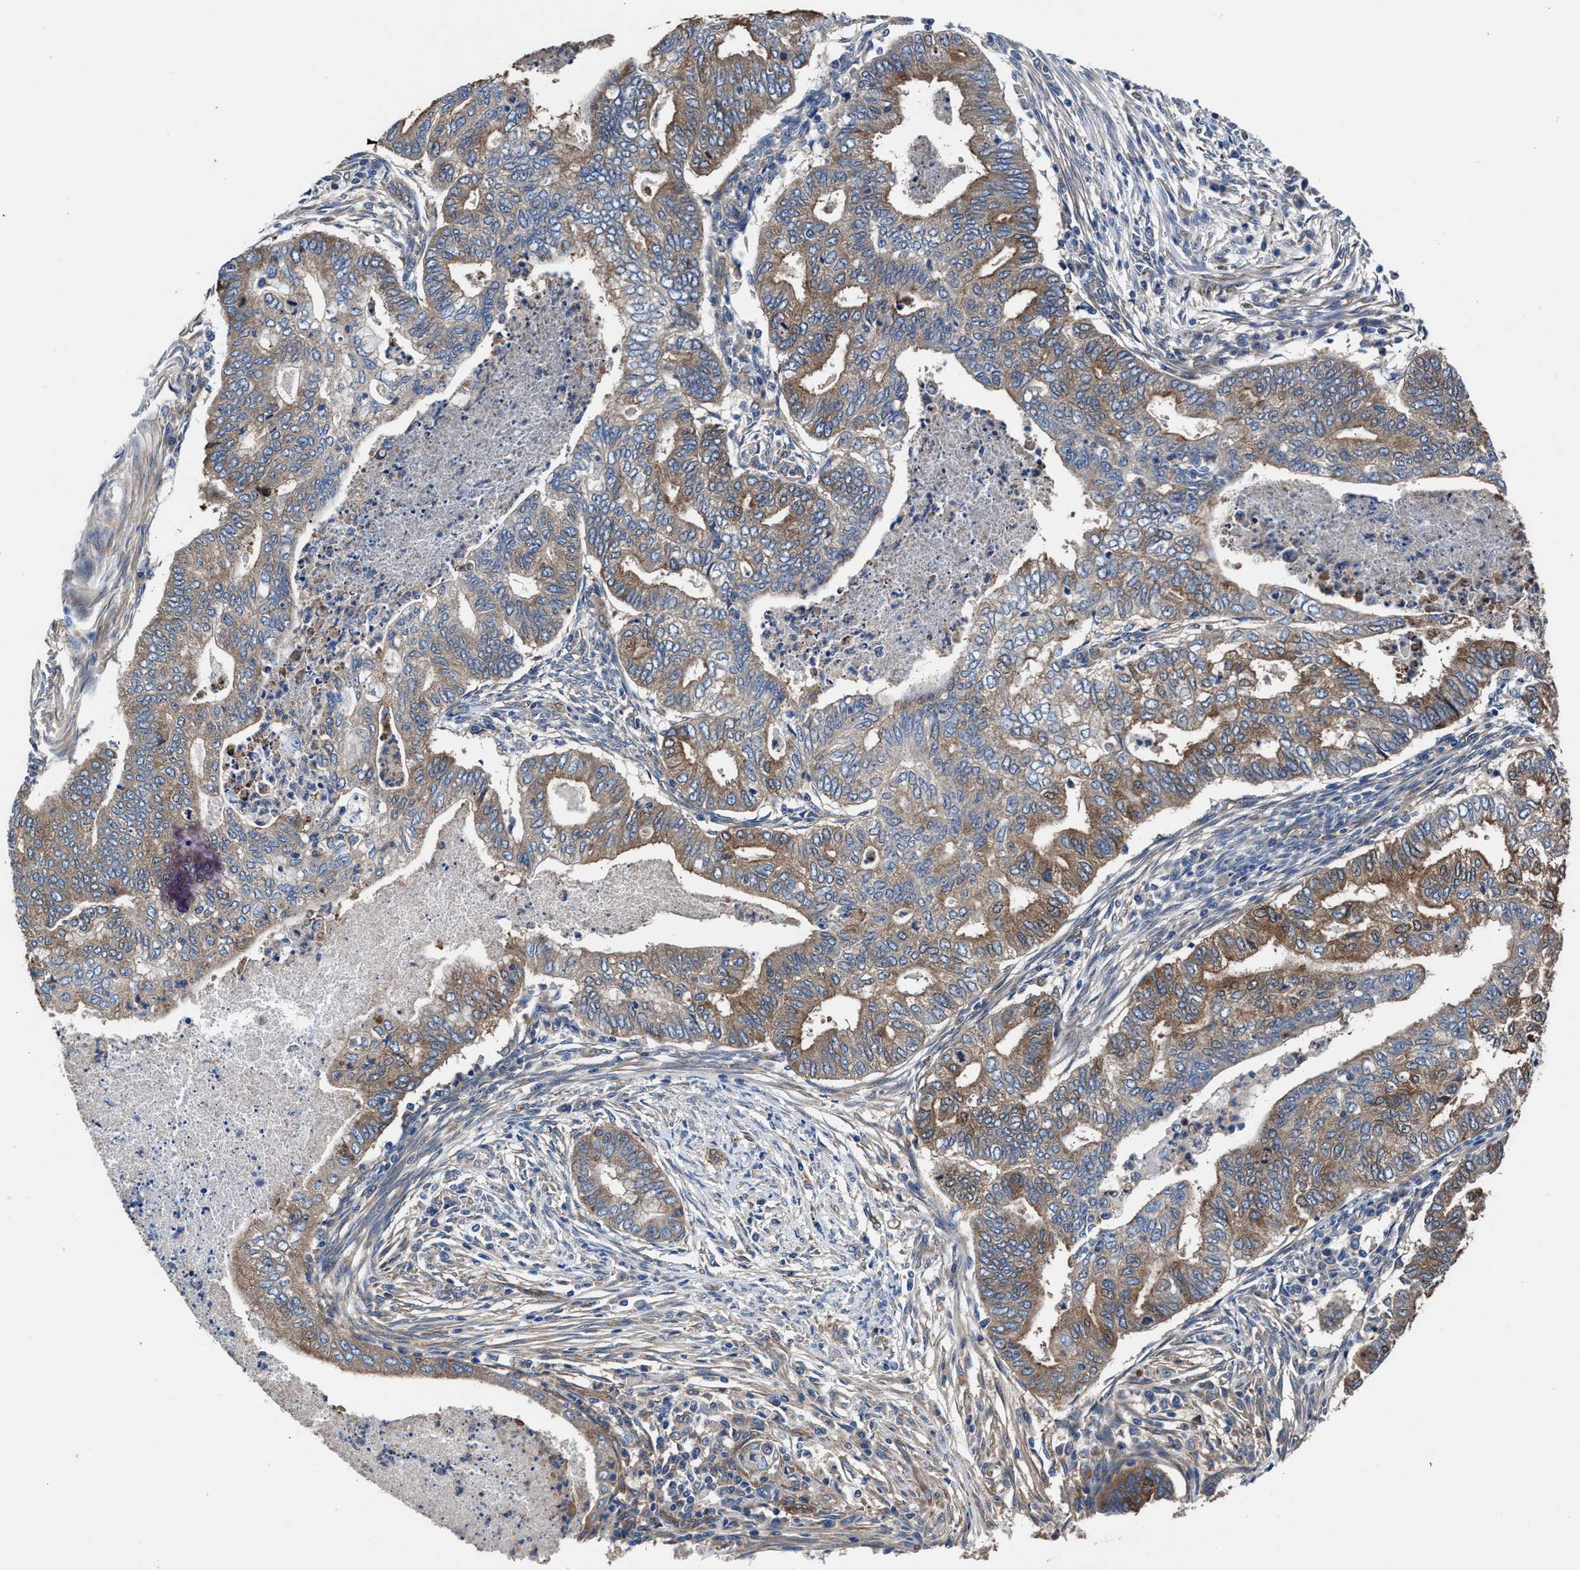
{"staining": {"intensity": "moderate", "quantity": "25%-75%", "location": "cytoplasmic/membranous"}, "tissue": "endometrial cancer", "cell_type": "Tumor cells", "image_type": "cancer", "snomed": [{"axis": "morphology", "description": "Polyp, NOS"}, {"axis": "morphology", "description": "Adenocarcinoma, NOS"}, {"axis": "morphology", "description": "Adenoma, NOS"}, {"axis": "topography", "description": "Endometrium"}], "caption": "A brown stain shows moderate cytoplasmic/membranous staining of a protein in endometrial adenocarcinoma tumor cells.", "gene": "SH3GL1", "patient": {"sex": "female", "age": 79}}